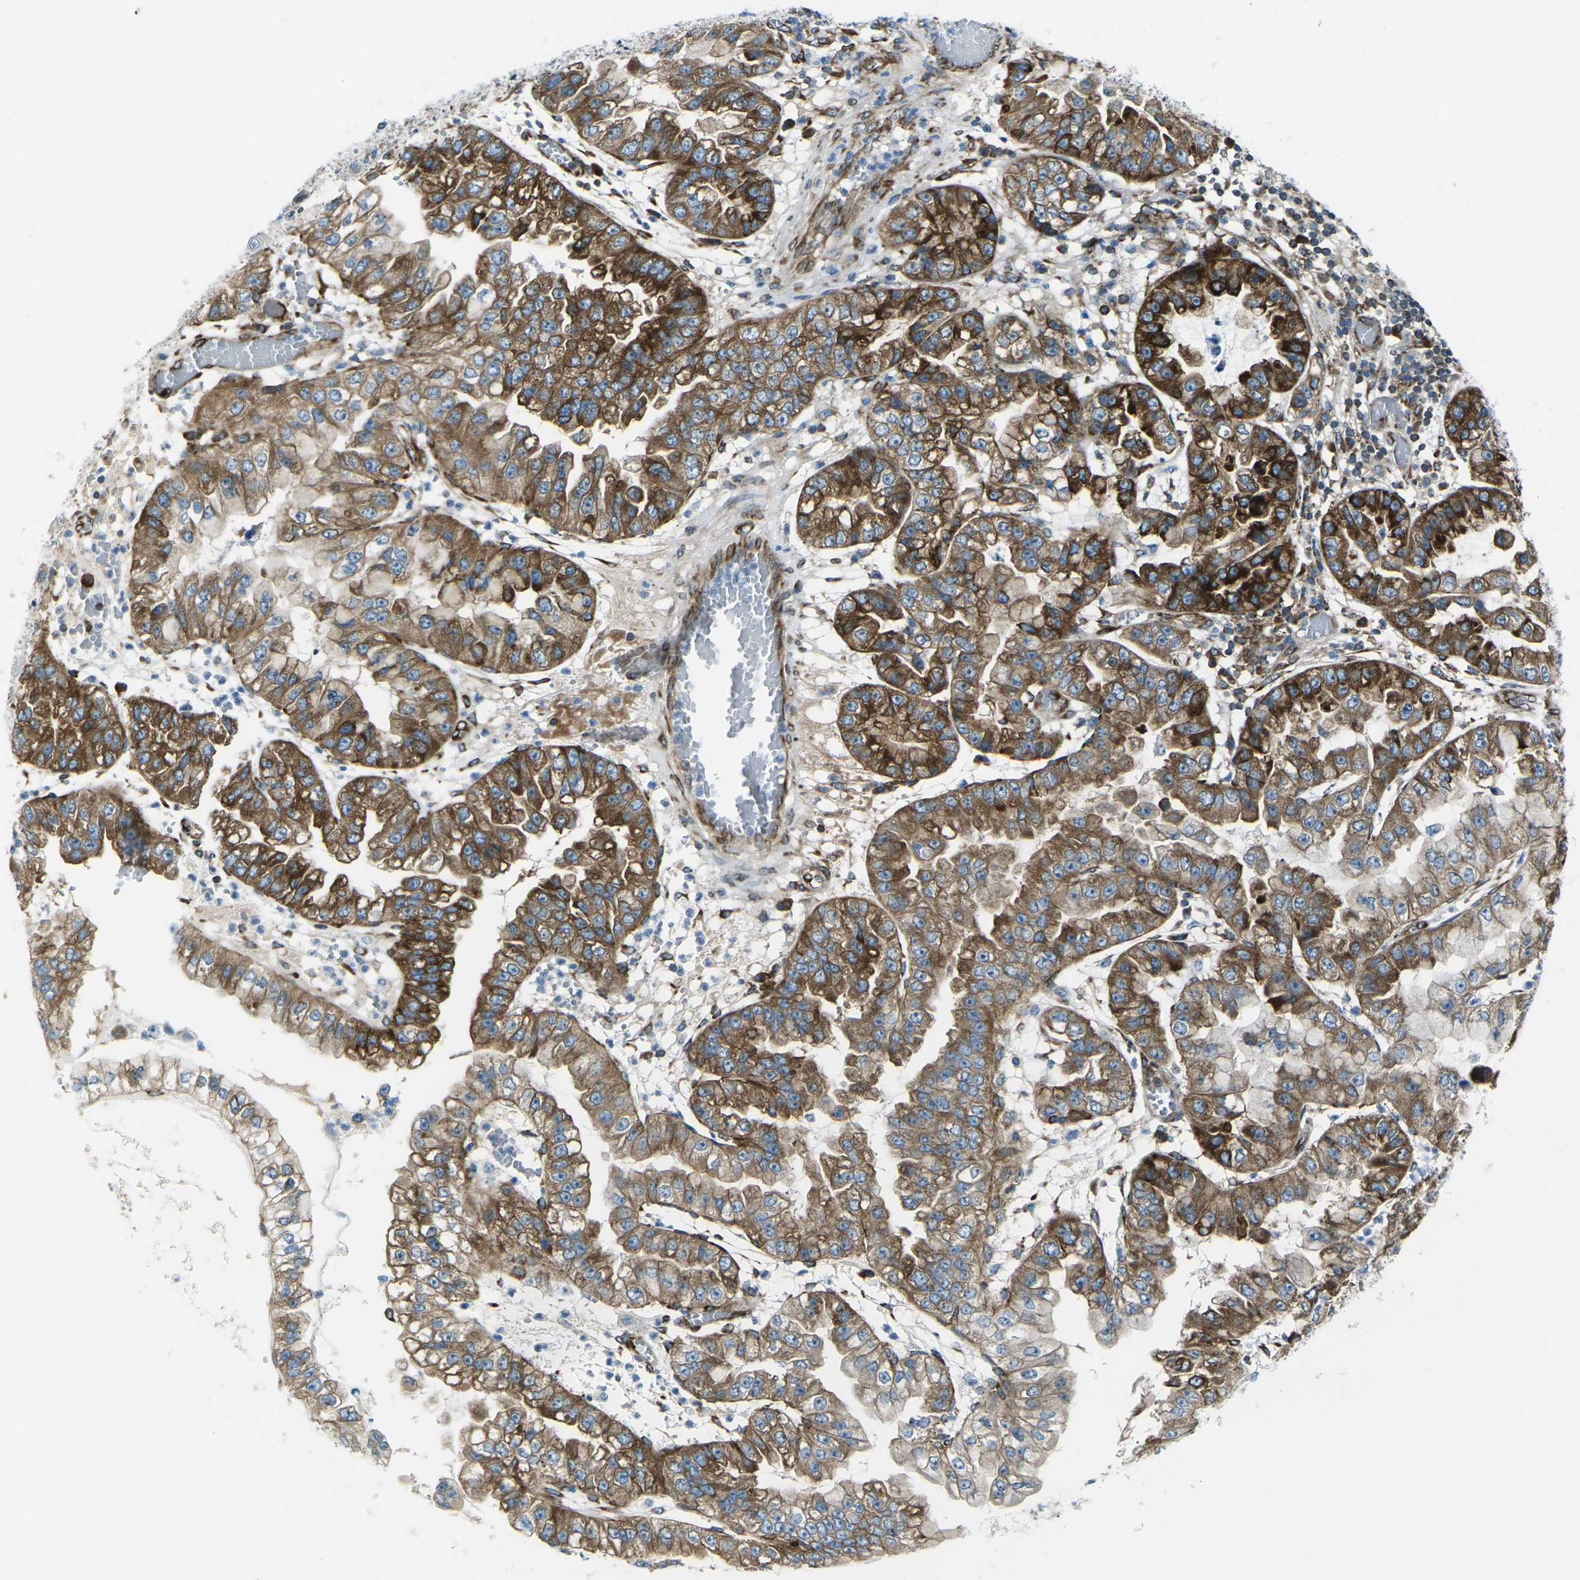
{"staining": {"intensity": "strong", "quantity": ">75%", "location": "cytoplasmic/membranous"}, "tissue": "liver cancer", "cell_type": "Tumor cells", "image_type": "cancer", "snomed": [{"axis": "morphology", "description": "Cholangiocarcinoma"}, {"axis": "topography", "description": "Liver"}], "caption": "Liver cholangiocarcinoma stained with DAB (3,3'-diaminobenzidine) immunohistochemistry (IHC) displays high levels of strong cytoplasmic/membranous expression in about >75% of tumor cells.", "gene": "CELSR2", "patient": {"sex": "female", "age": 79}}